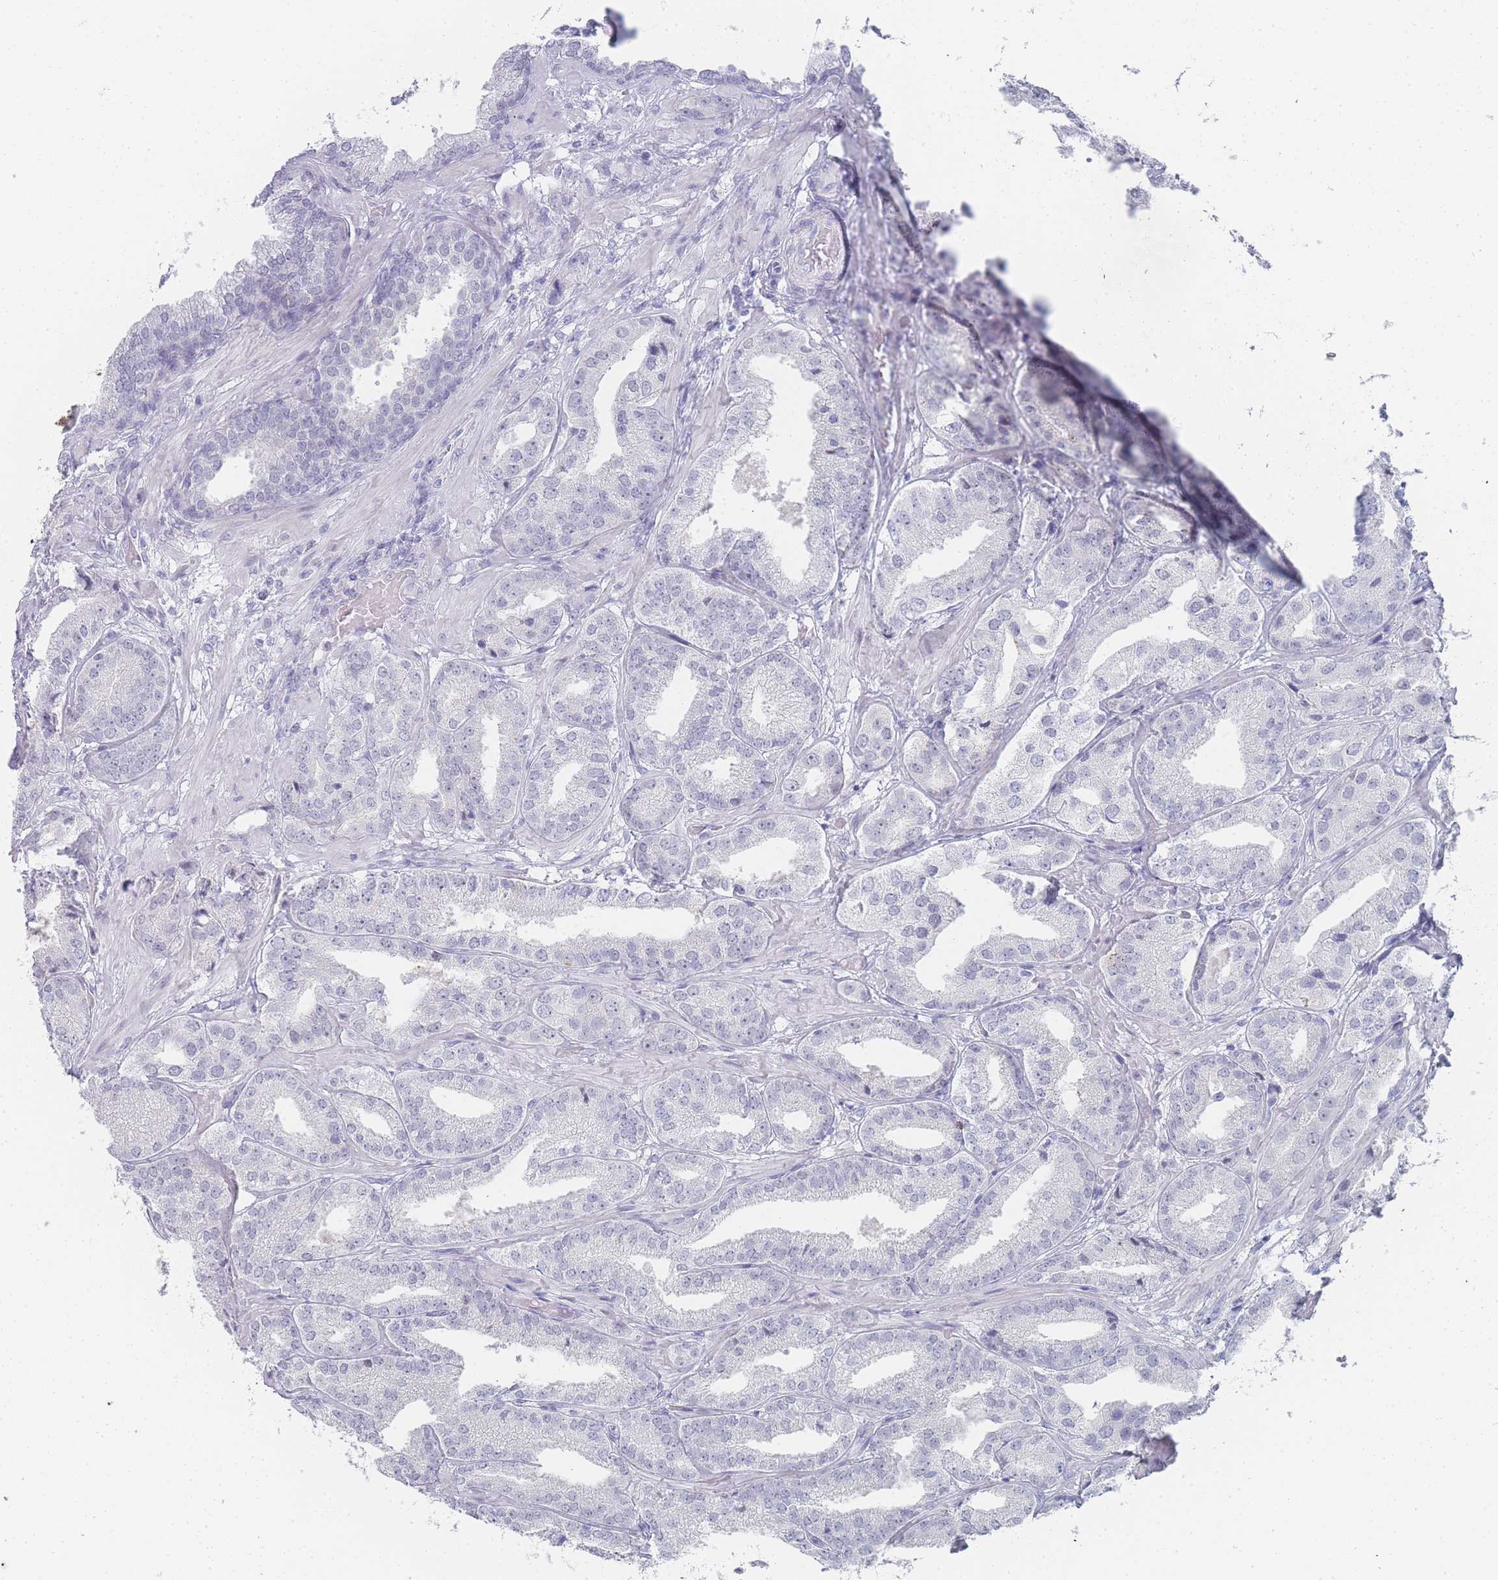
{"staining": {"intensity": "negative", "quantity": "none", "location": "none"}, "tissue": "prostate cancer", "cell_type": "Tumor cells", "image_type": "cancer", "snomed": [{"axis": "morphology", "description": "Adenocarcinoma, High grade"}, {"axis": "topography", "description": "Prostate"}], "caption": "Immunohistochemistry (IHC) micrograph of prostate cancer (high-grade adenocarcinoma) stained for a protein (brown), which displays no positivity in tumor cells.", "gene": "IMPG1", "patient": {"sex": "male", "age": 63}}